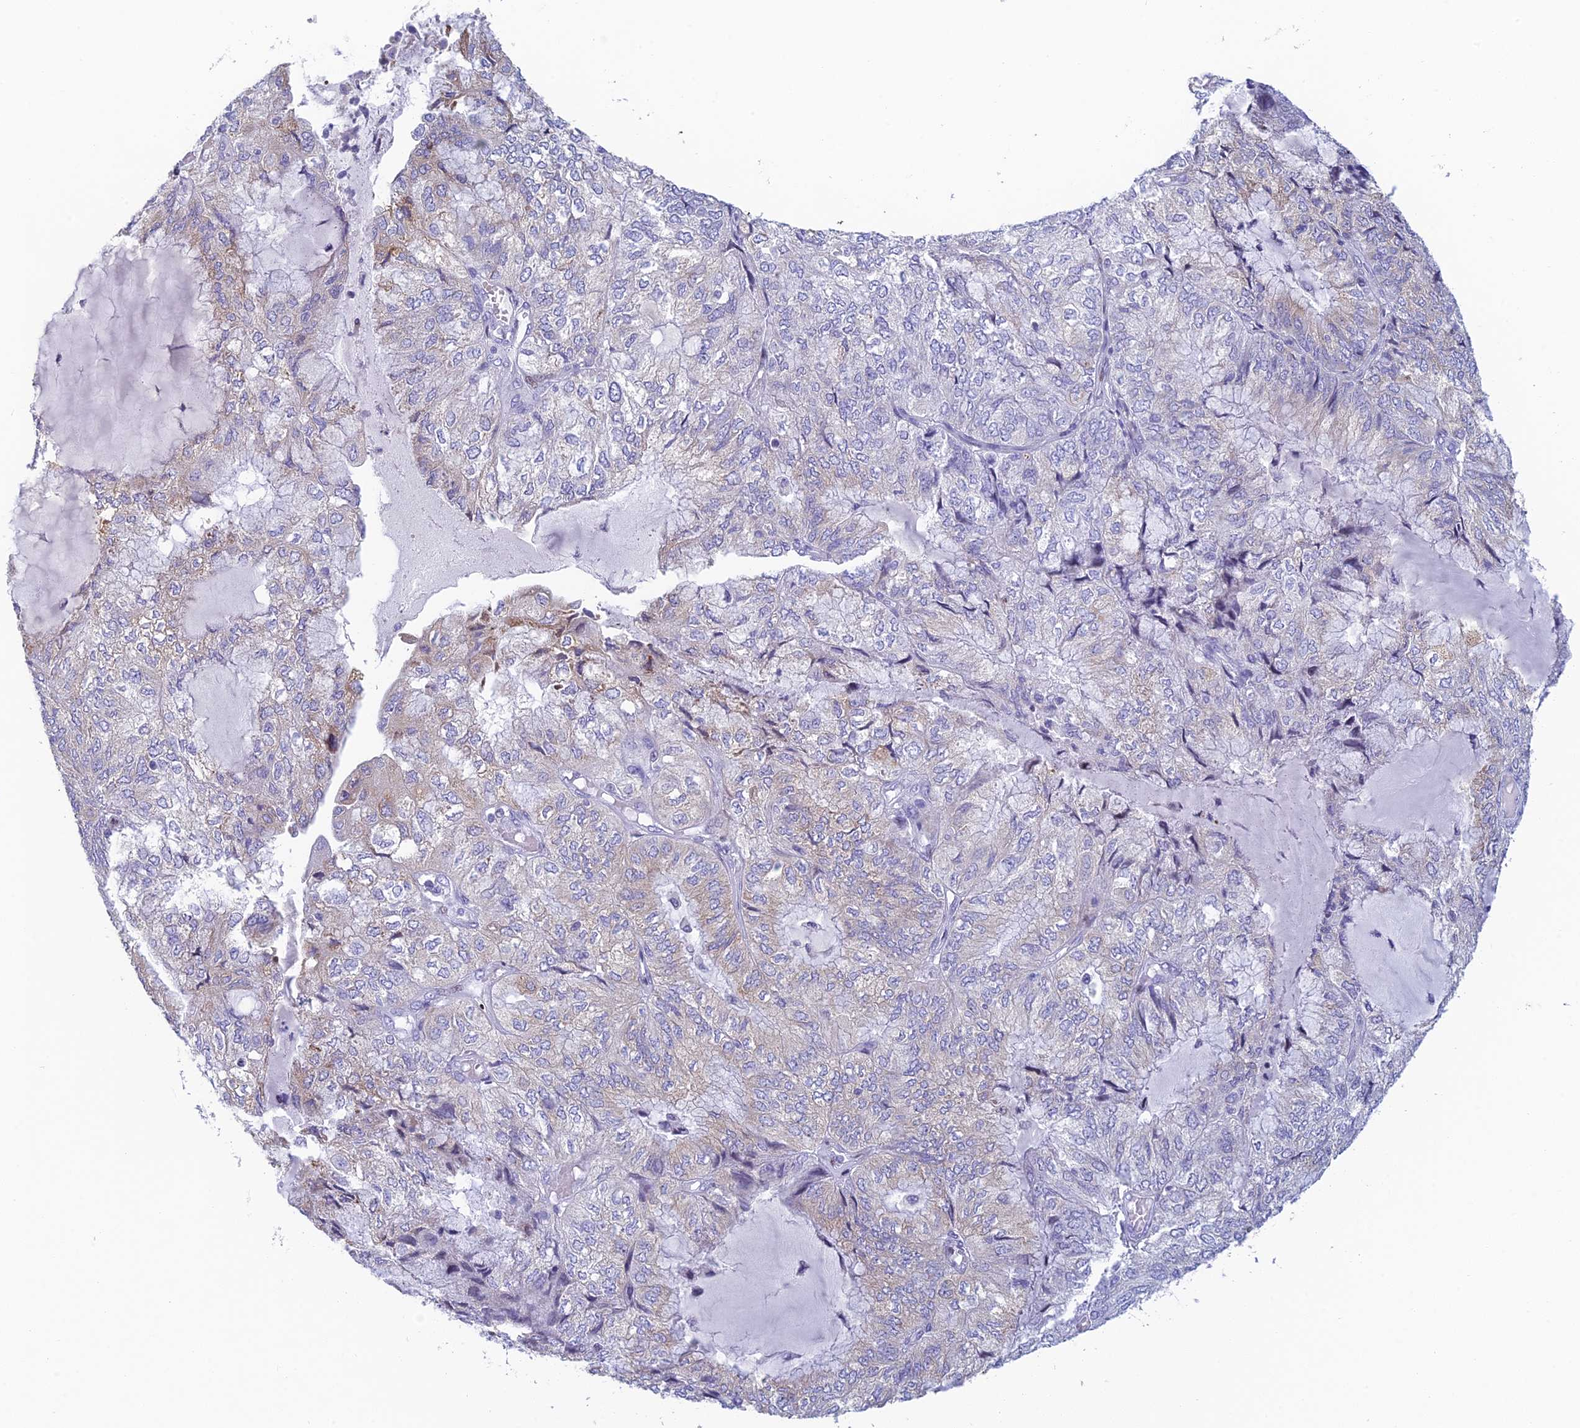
{"staining": {"intensity": "weak", "quantity": "<25%", "location": "cytoplasmic/membranous"}, "tissue": "endometrial cancer", "cell_type": "Tumor cells", "image_type": "cancer", "snomed": [{"axis": "morphology", "description": "Adenocarcinoma, NOS"}, {"axis": "topography", "description": "Endometrium"}], "caption": "Endometrial adenocarcinoma was stained to show a protein in brown. There is no significant expression in tumor cells.", "gene": "REXO5", "patient": {"sex": "female", "age": 81}}